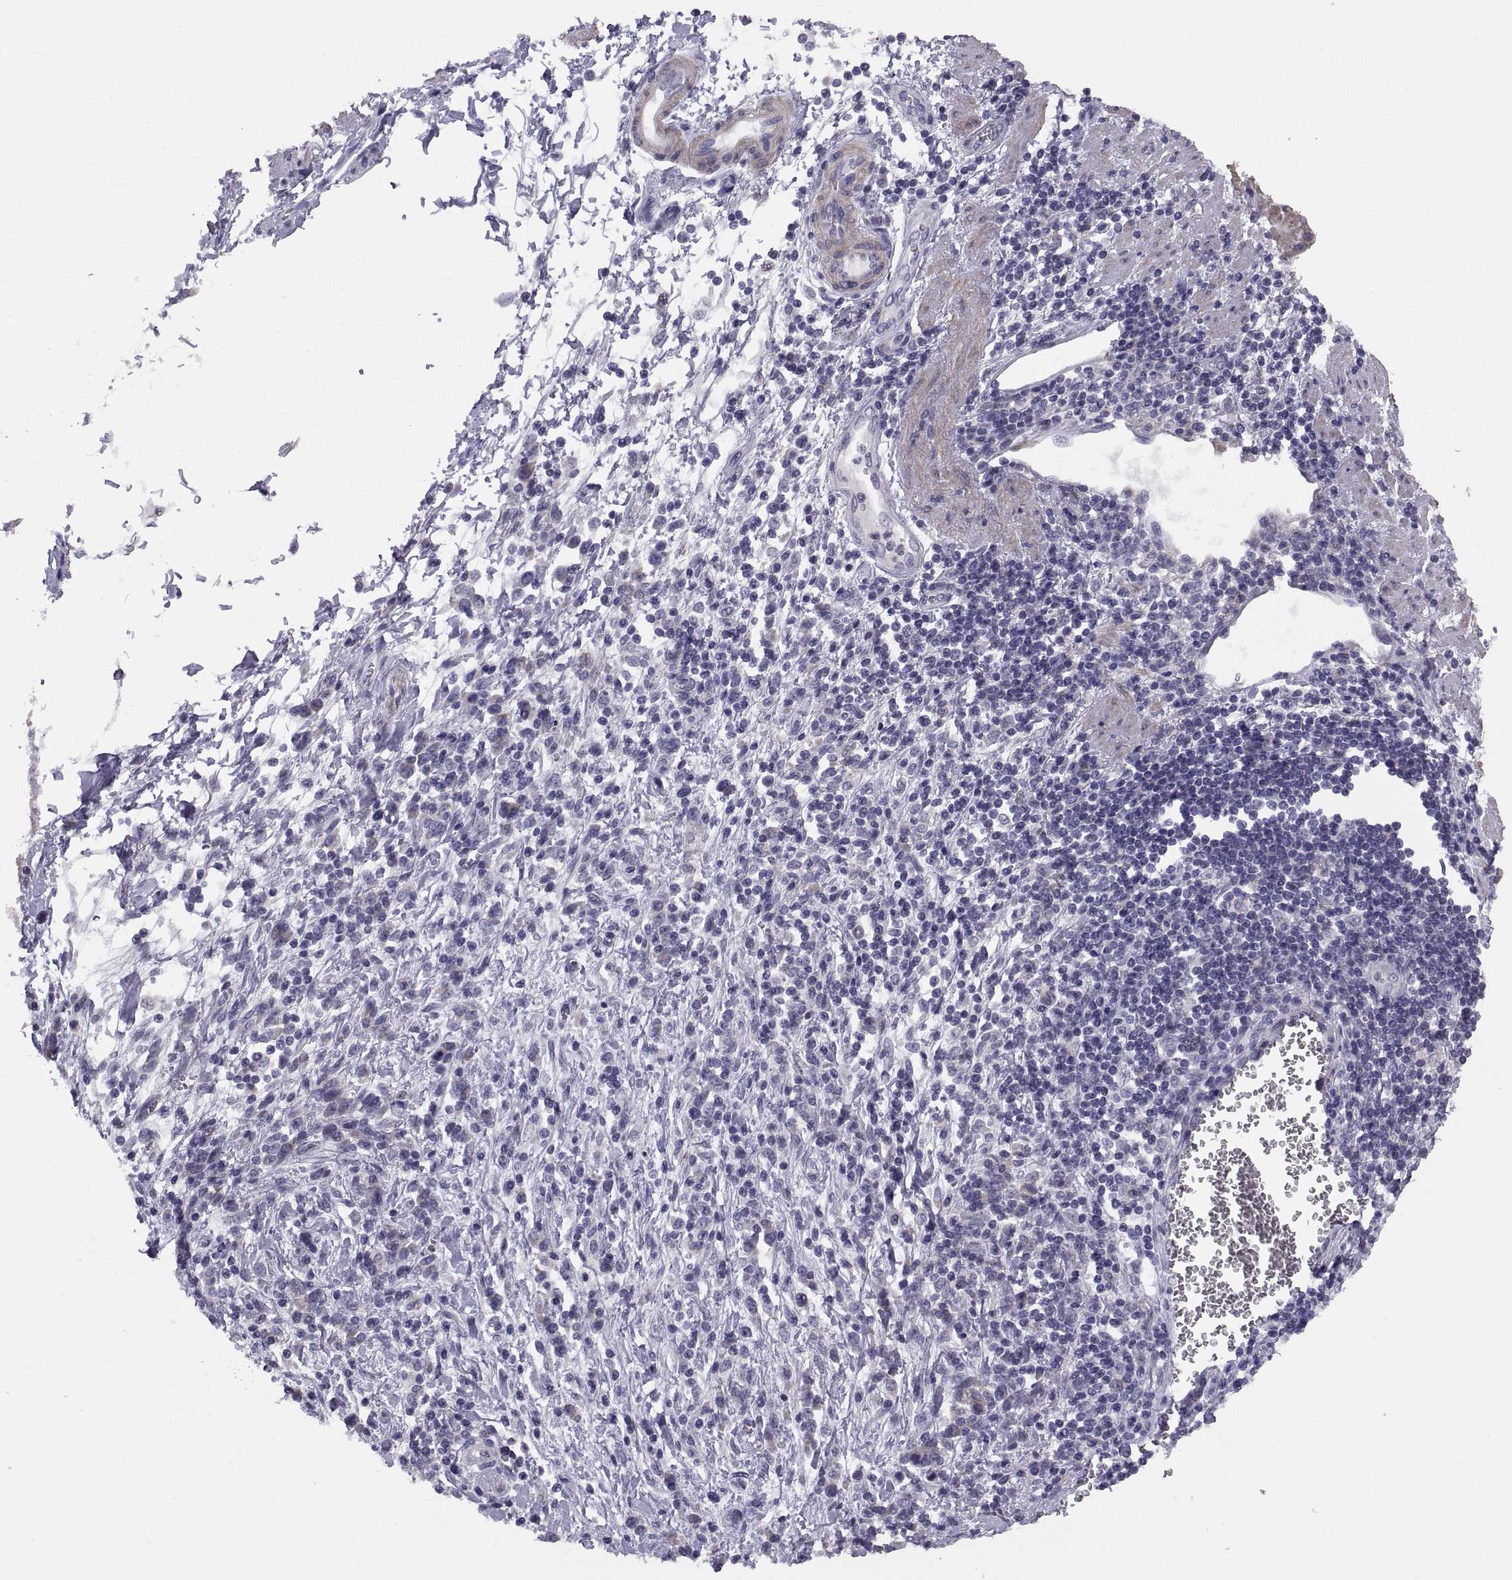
{"staining": {"intensity": "negative", "quantity": "none", "location": "none"}, "tissue": "stomach cancer", "cell_type": "Tumor cells", "image_type": "cancer", "snomed": [{"axis": "morphology", "description": "Adenocarcinoma, NOS"}, {"axis": "topography", "description": "Stomach"}], "caption": "Adenocarcinoma (stomach) stained for a protein using immunohistochemistry (IHC) displays no expression tumor cells.", "gene": "ANO1", "patient": {"sex": "female", "age": 57}}